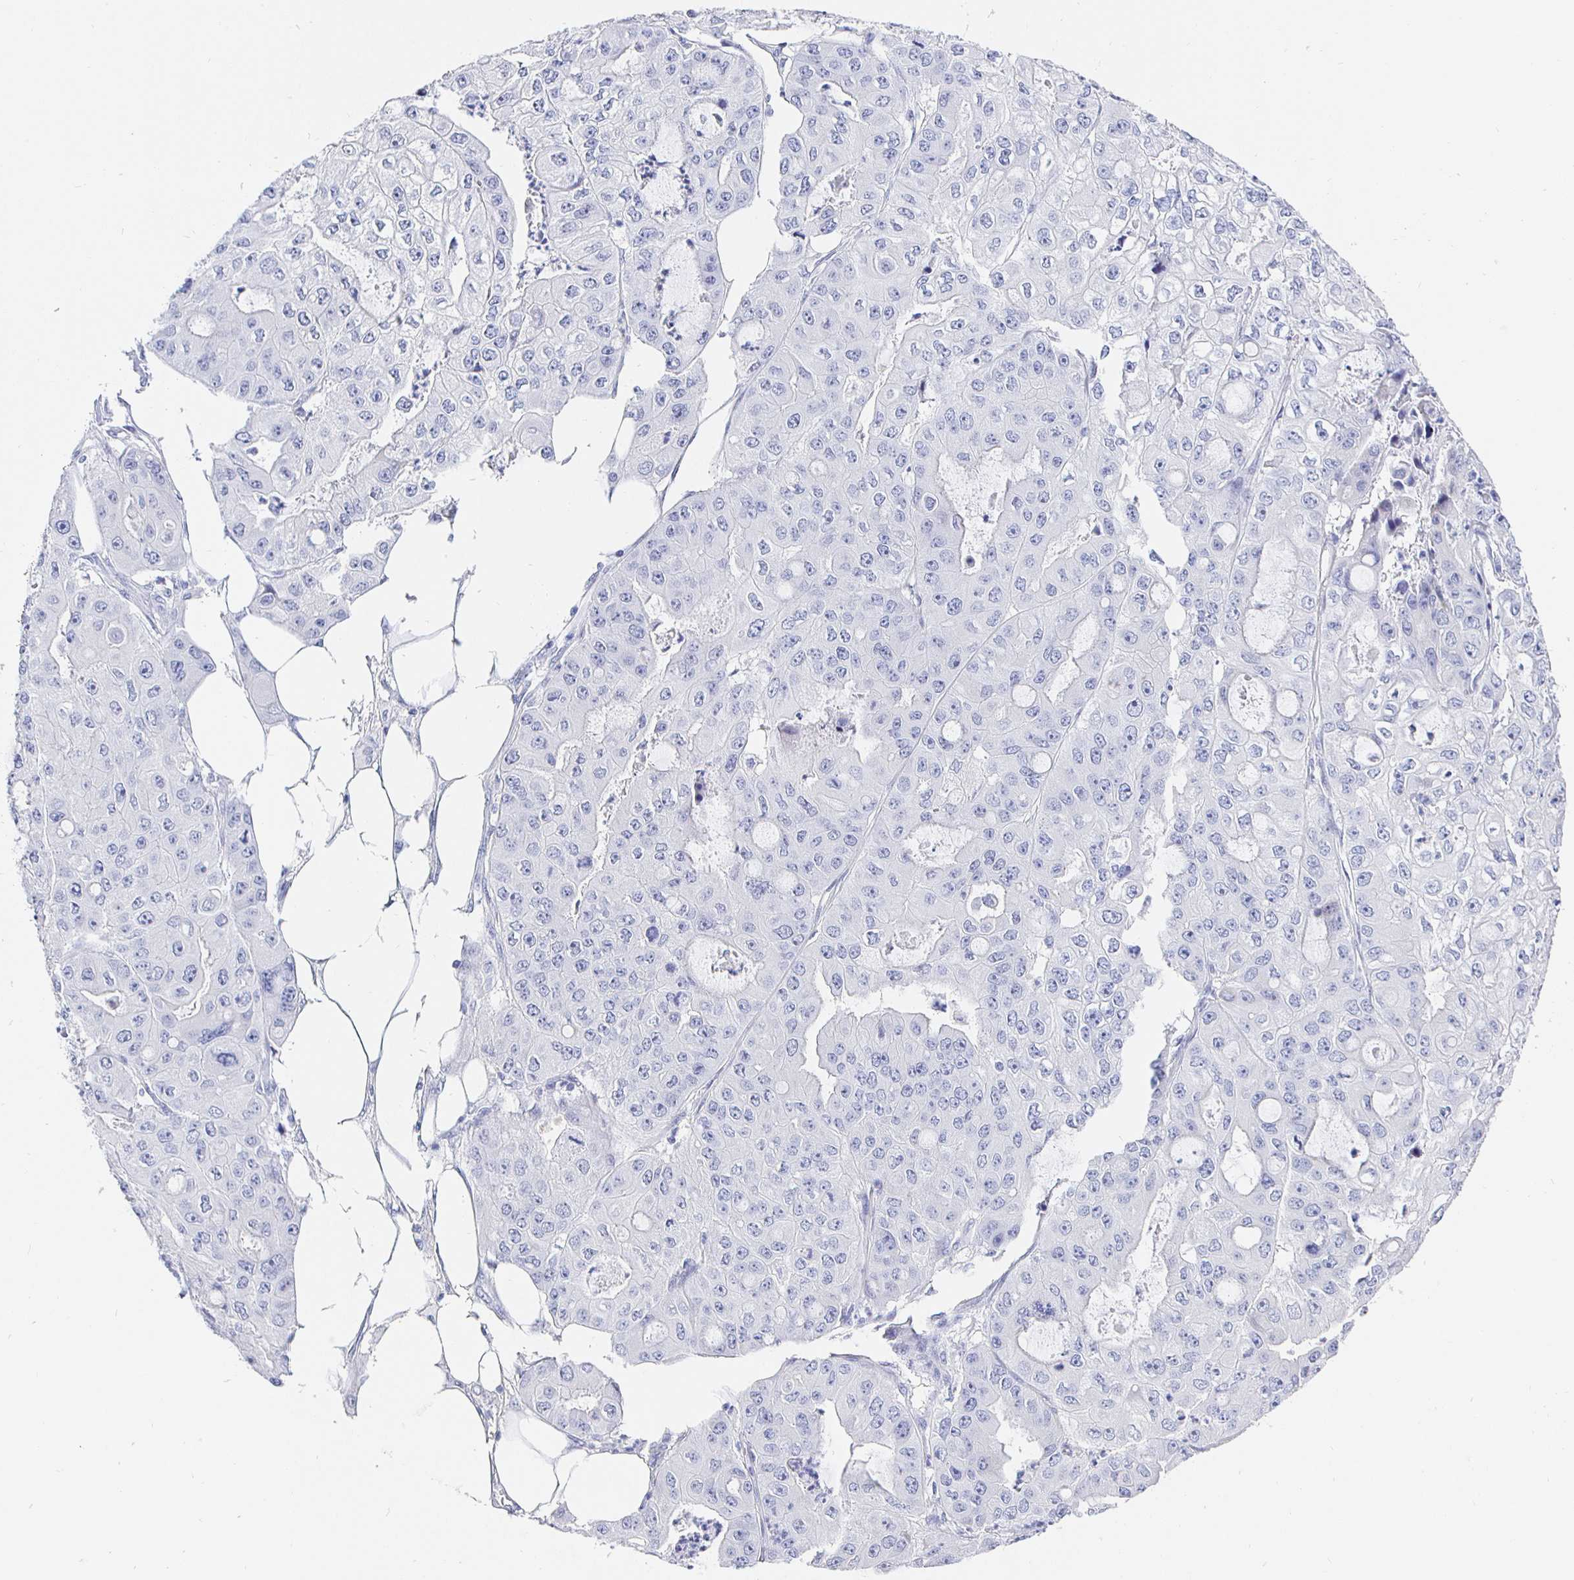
{"staining": {"intensity": "negative", "quantity": "none", "location": "none"}, "tissue": "ovarian cancer", "cell_type": "Tumor cells", "image_type": "cancer", "snomed": [{"axis": "morphology", "description": "Cystadenocarcinoma, serous, NOS"}, {"axis": "topography", "description": "Ovary"}], "caption": "An image of human ovarian serous cystadenocarcinoma is negative for staining in tumor cells.", "gene": "CR2", "patient": {"sex": "female", "age": 56}}